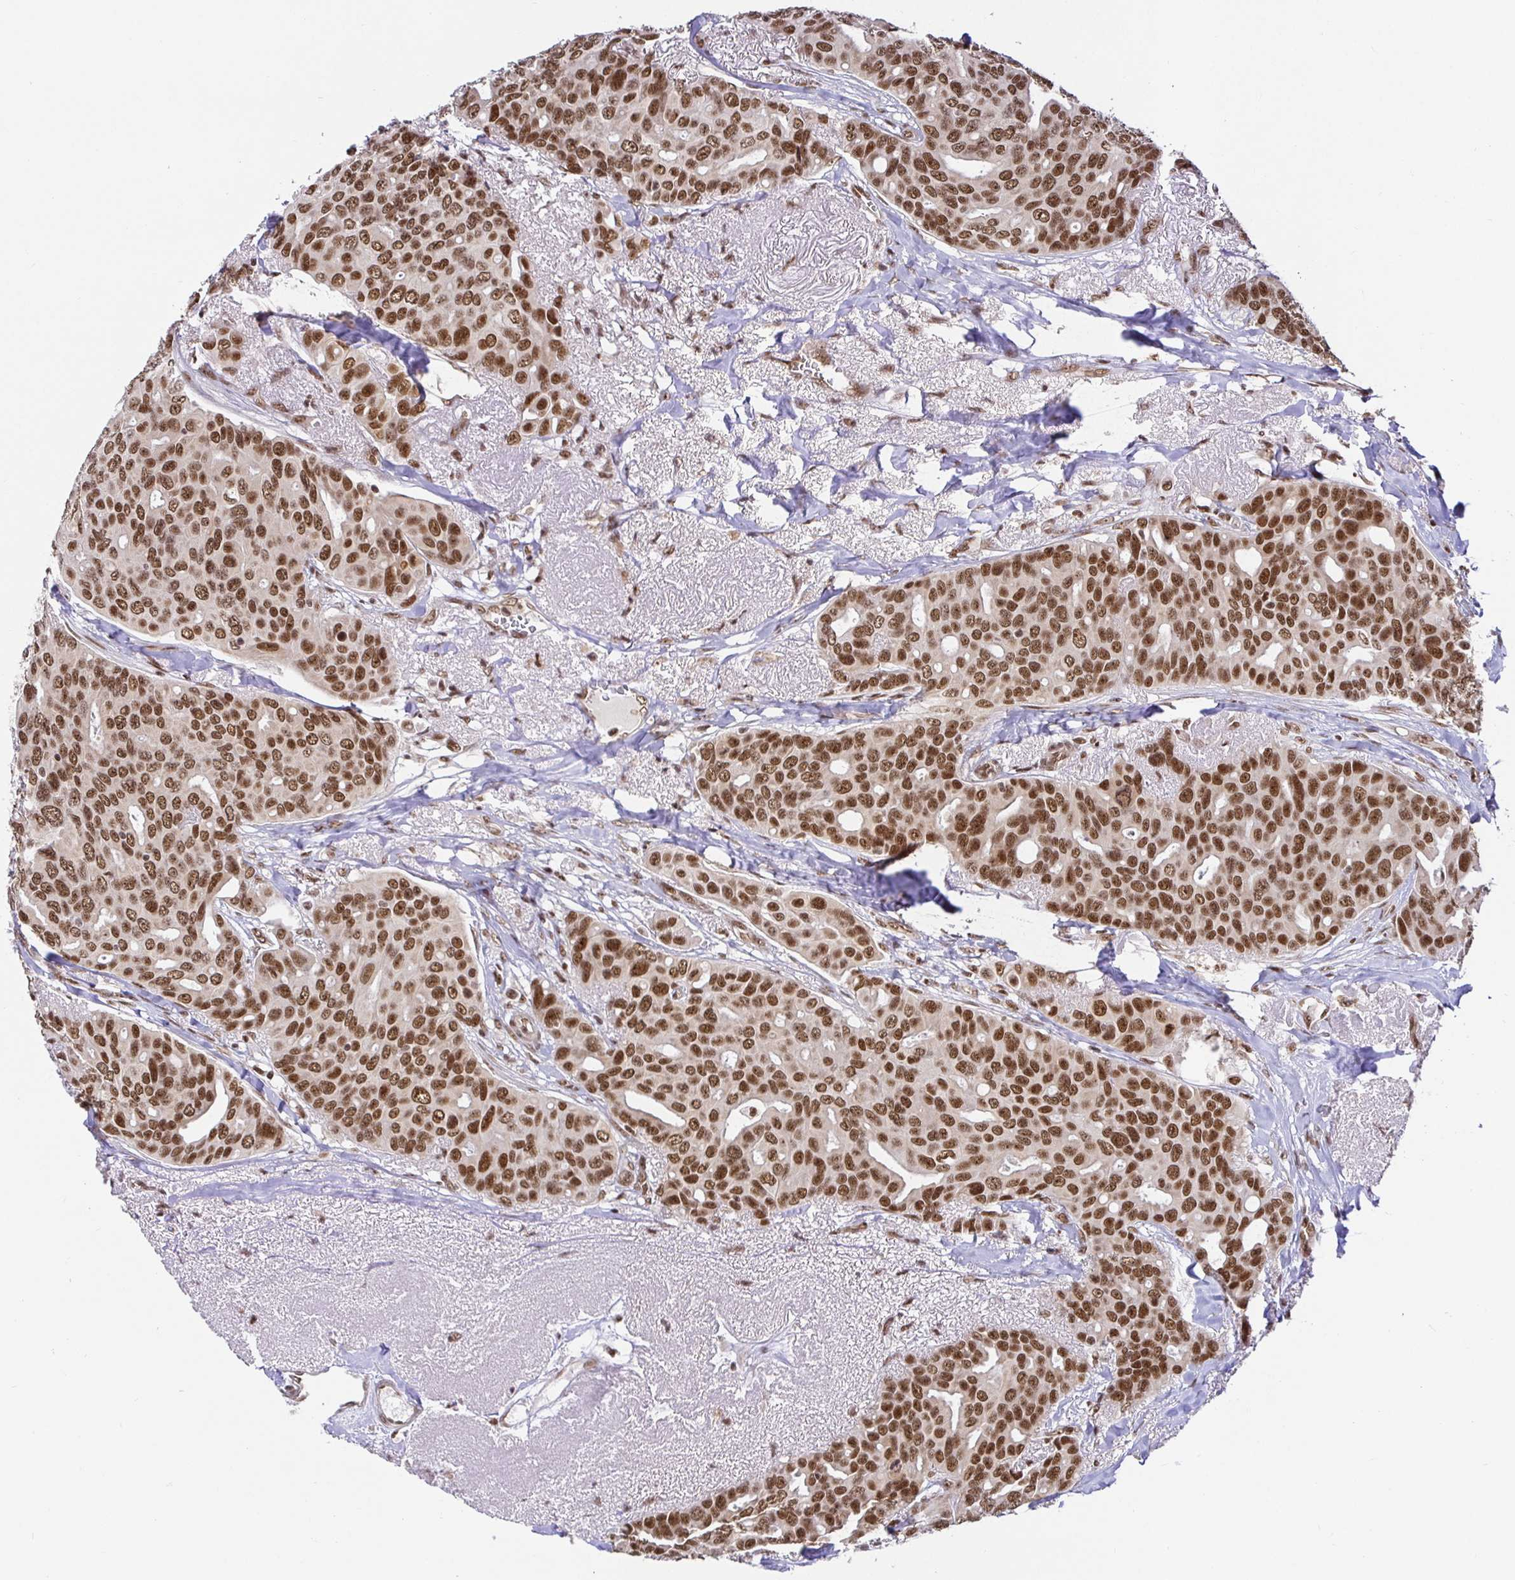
{"staining": {"intensity": "moderate", "quantity": ">75%", "location": "nuclear"}, "tissue": "breast cancer", "cell_type": "Tumor cells", "image_type": "cancer", "snomed": [{"axis": "morphology", "description": "Duct carcinoma"}, {"axis": "topography", "description": "Breast"}], "caption": "Brown immunohistochemical staining in breast cancer (intraductal carcinoma) displays moderate nuclear positivity in approximately >75% of tumor cells.", "gene": "USF1", "patient": {"sex": "female", "age": 54}}